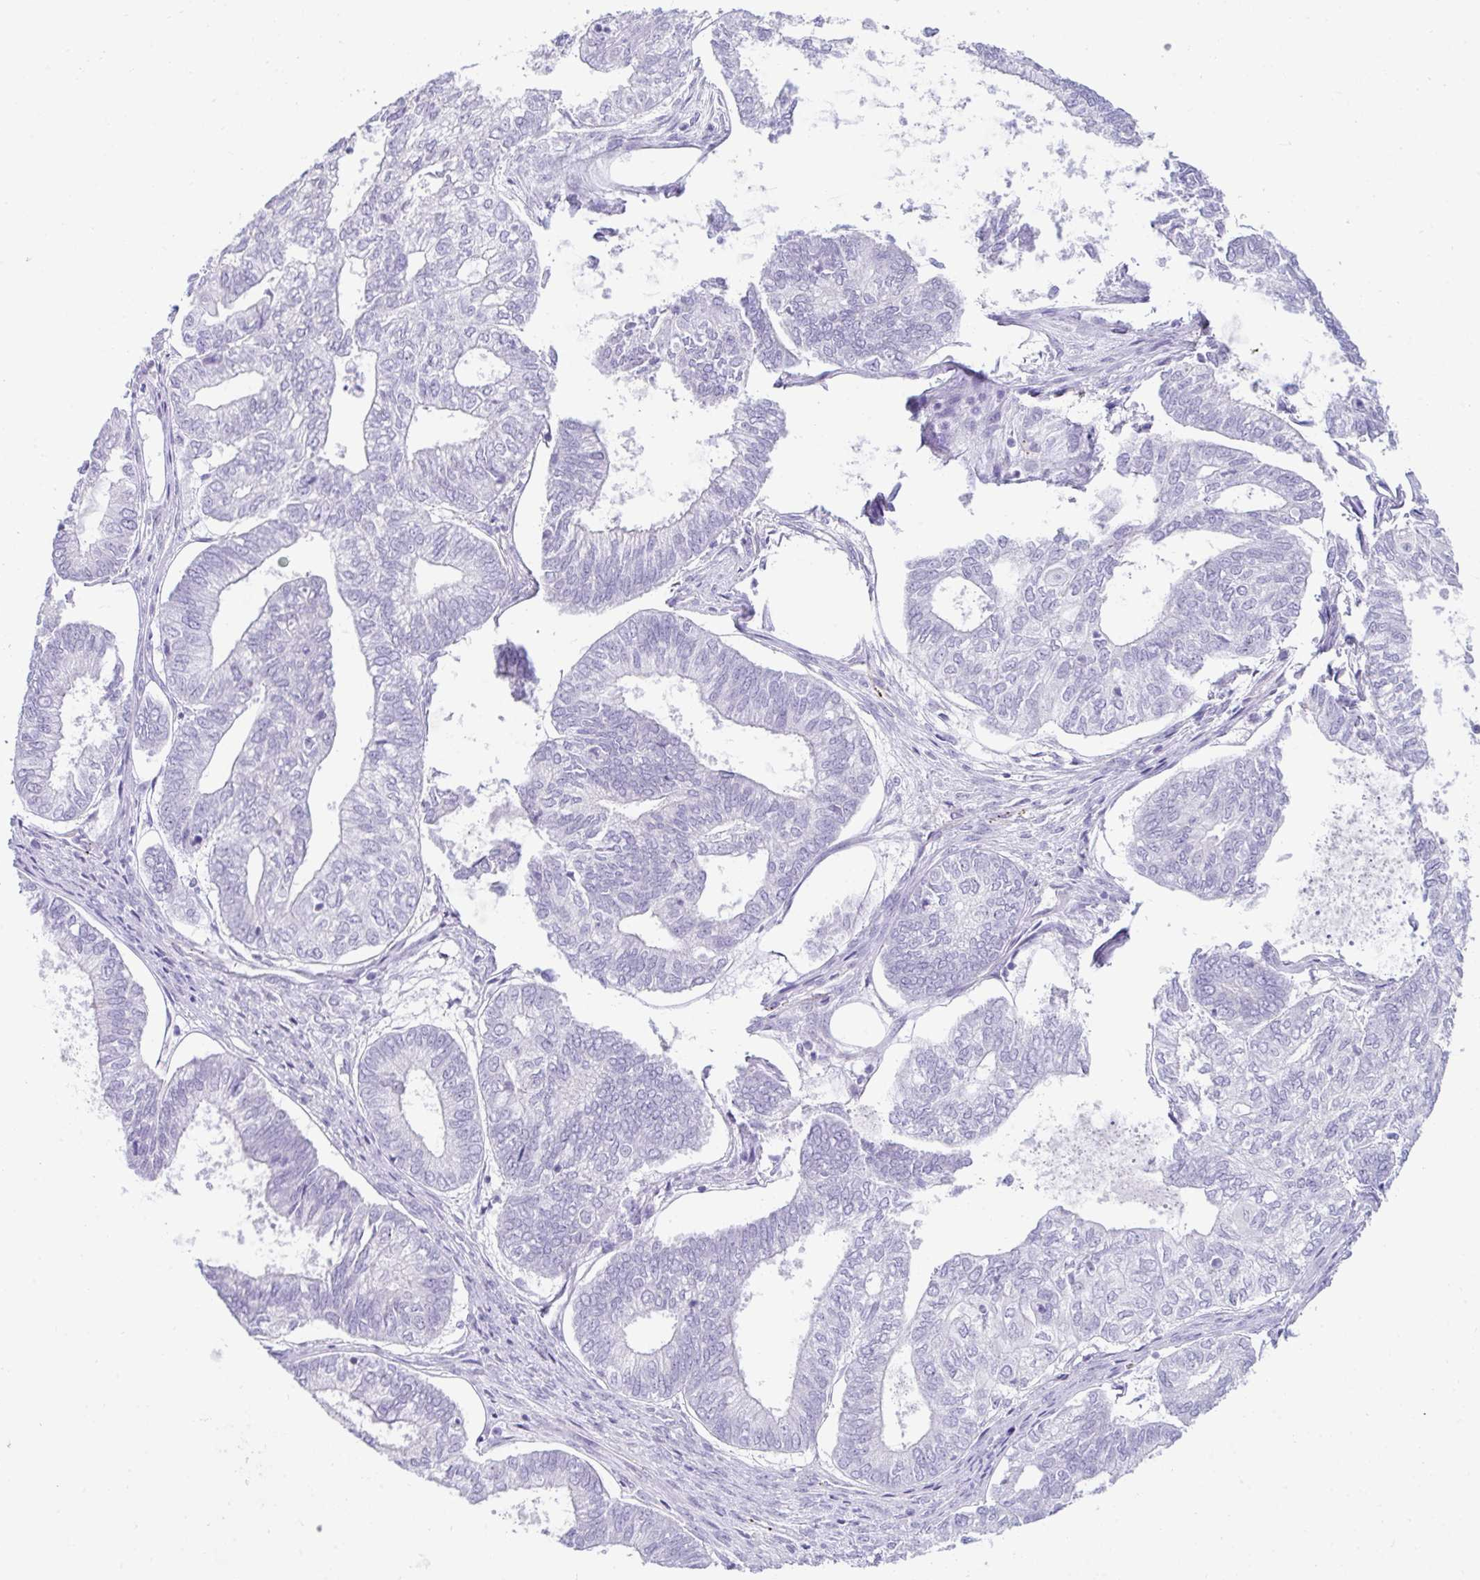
{"staining": {"intensity": "negative", "quantity": "none", "location": "none"}, "tissue": "ovarian cancer", "cell_type": "Tumor cells", "image_type": "cancer", "snomed": [{"axis": "morphology", "description": "Carcinoma, endometroid"}, {"axis": "topography", "description": "Ovary"}], "caption": "Tumor cells are negative for protein expression in human ovarian cancer (endometroid carcinoma). The staining was performed using DAB (3,3'-diaminobenzidine) to visualize the protein expression in brown, while the nuclei were stained in blue with hematoxylin (Magnification: 20x).", "gene": "UBL3", "patient": {"sex": "female", "age": 64}}